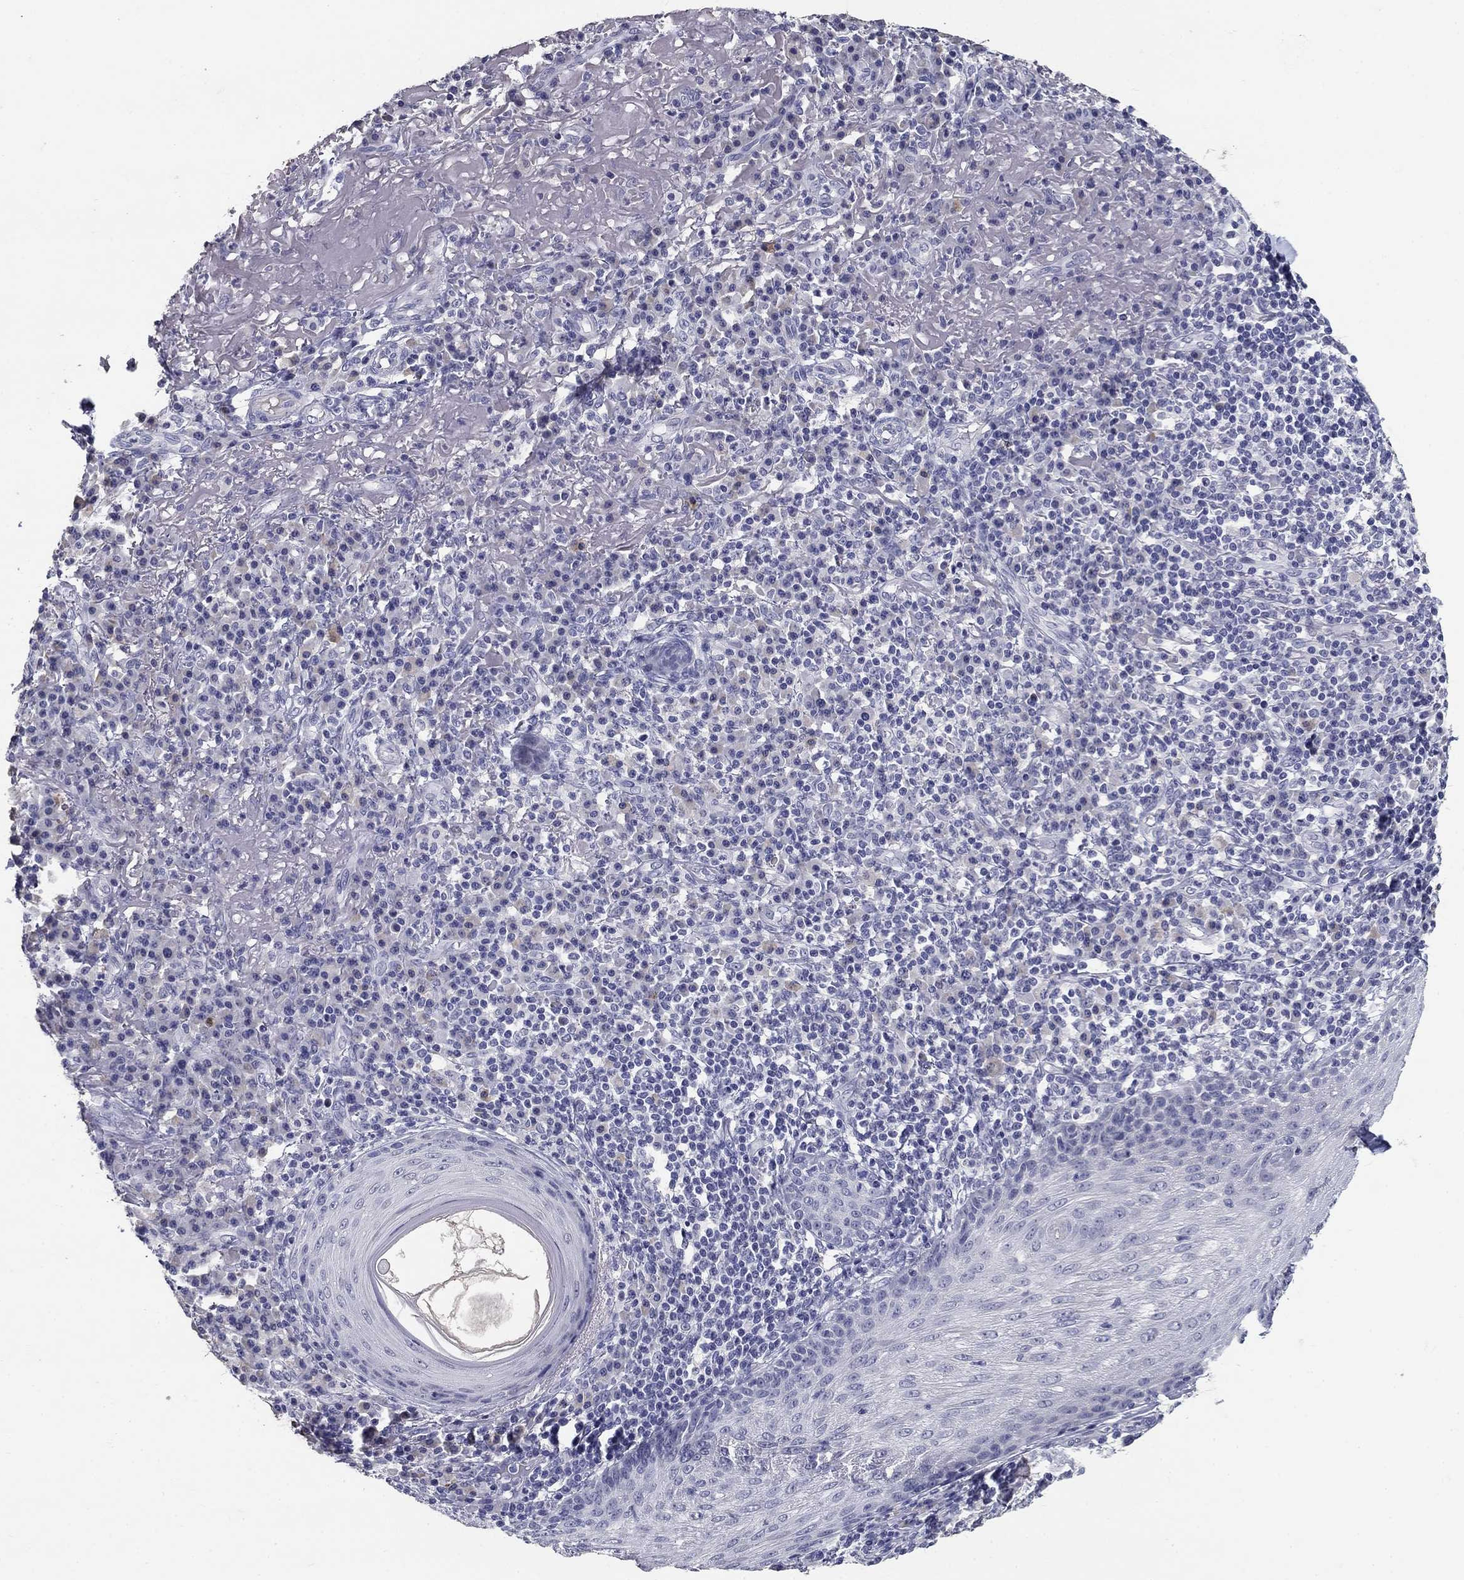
{"staining": {"intensity": "negative", "quantity": "none", "location": "none"}, "tissue": "skin cancer", "cell_type": "Tumor cells", "image_type": "cancer", "snomed": [{"axis": "morphology", "description": "Squamous cell carcinoma, NOS"}, {"axis": "topography", "description": "Skin"}], "caption": "The photomicrograph exhibits no staining of tumor cells in skin cancer (squamous cell carcinoma). (DAB IHC visualized using brightfield microscopy, high magnification).", "gene": "POMC", "patient": {"sex": "male", "age": 92}}